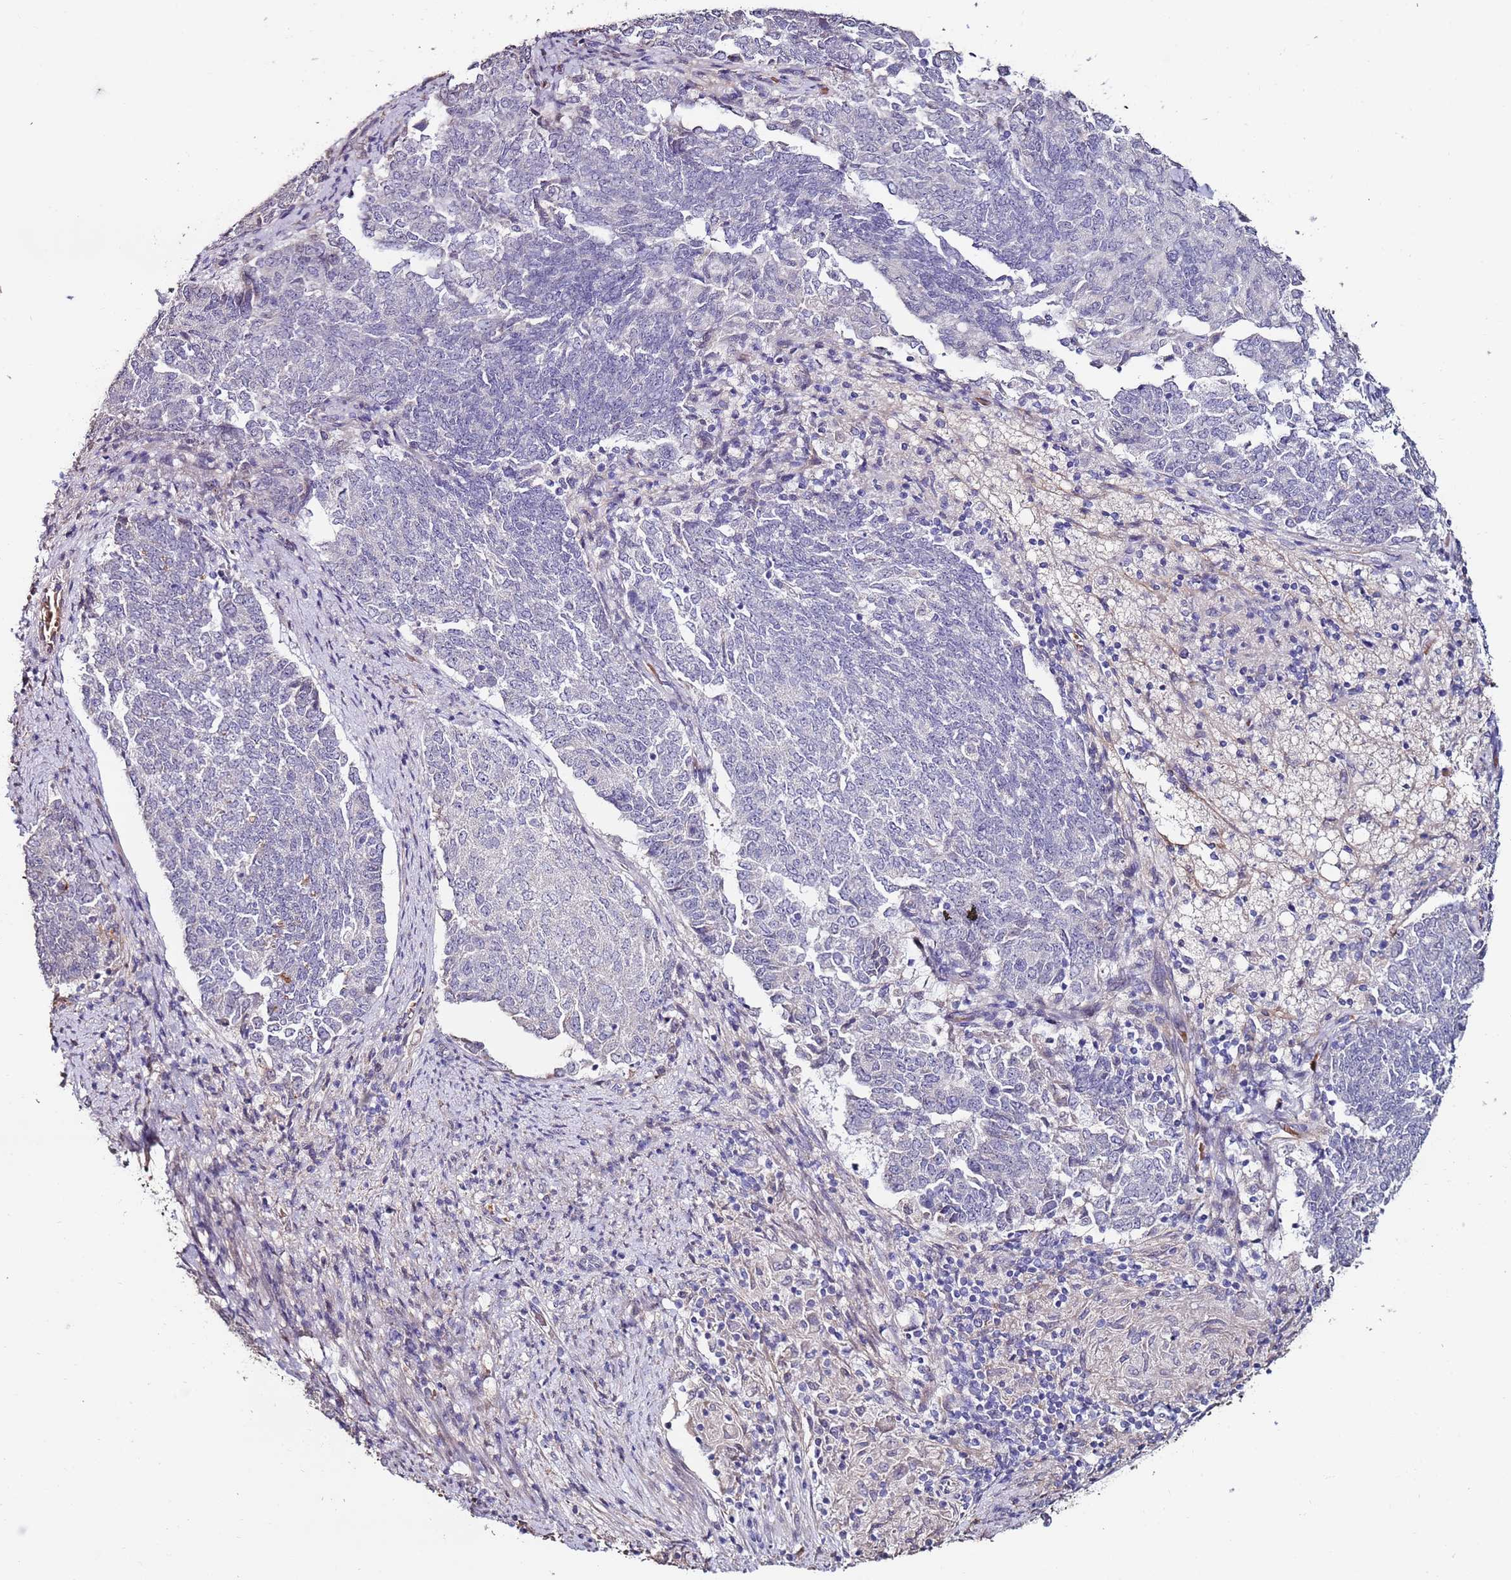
{"staining": {"intensity": "negative", "quantity": "none", "location": "none"}, "tissue": "endometrial cancer", "cell_type": "Tumor cells", "image_type": "cancer", "snomed": [{"axis": "morphology", "description": "Adenocarcinoma, NOS"}, {"axis": "topography", "description": "Endometrium"}], "caption": "The immunohistochemistry histopathology image has no significant staining in tumor cells of endometrial cancer tissue.", "gene": "C3orf80", "patient": {"sex": "female", "age": 80}}